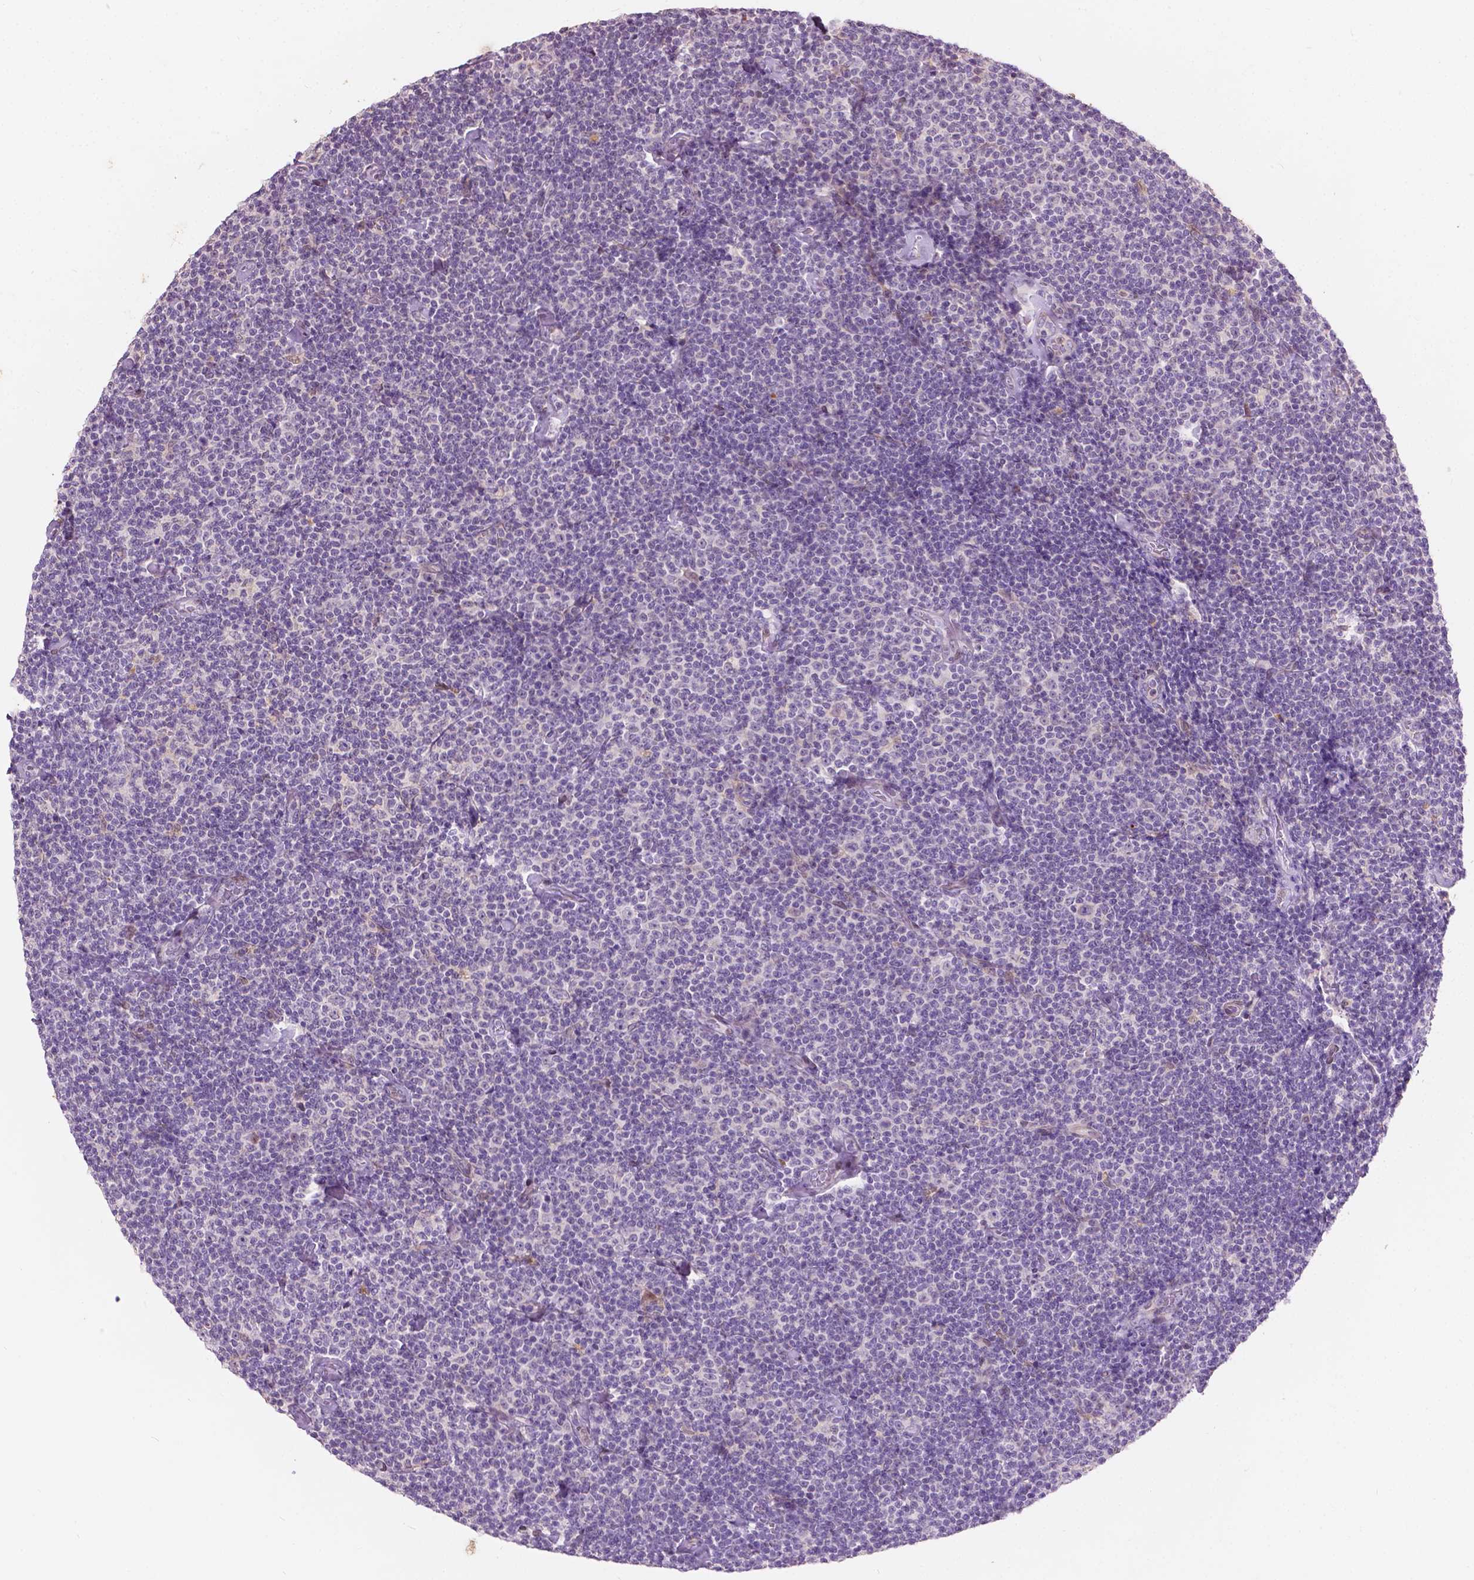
{"staining": {"intensity": "negative", "quantity": "none", "location": "none"}, "tissue": "lymphoma", "cell_type": "Tumor cells", "image_type": "cancer", "snomed": [{"axis": "morphology", "description": "Malignant lymphoma, non-Hodgkin's type, Low grade"}, {"axis": "topography", "description": "Lymph node"}], "caption": "Tumor cells are negative for brown protein staining in lymphoma. Brightfield microscopy of immunohistochemistry (IHC) stained with DAB (brown) and hematoxylin (blue), captured at high magnification.", "gene": "GPR37", "patient": {"sex": "male", "age": 81}}